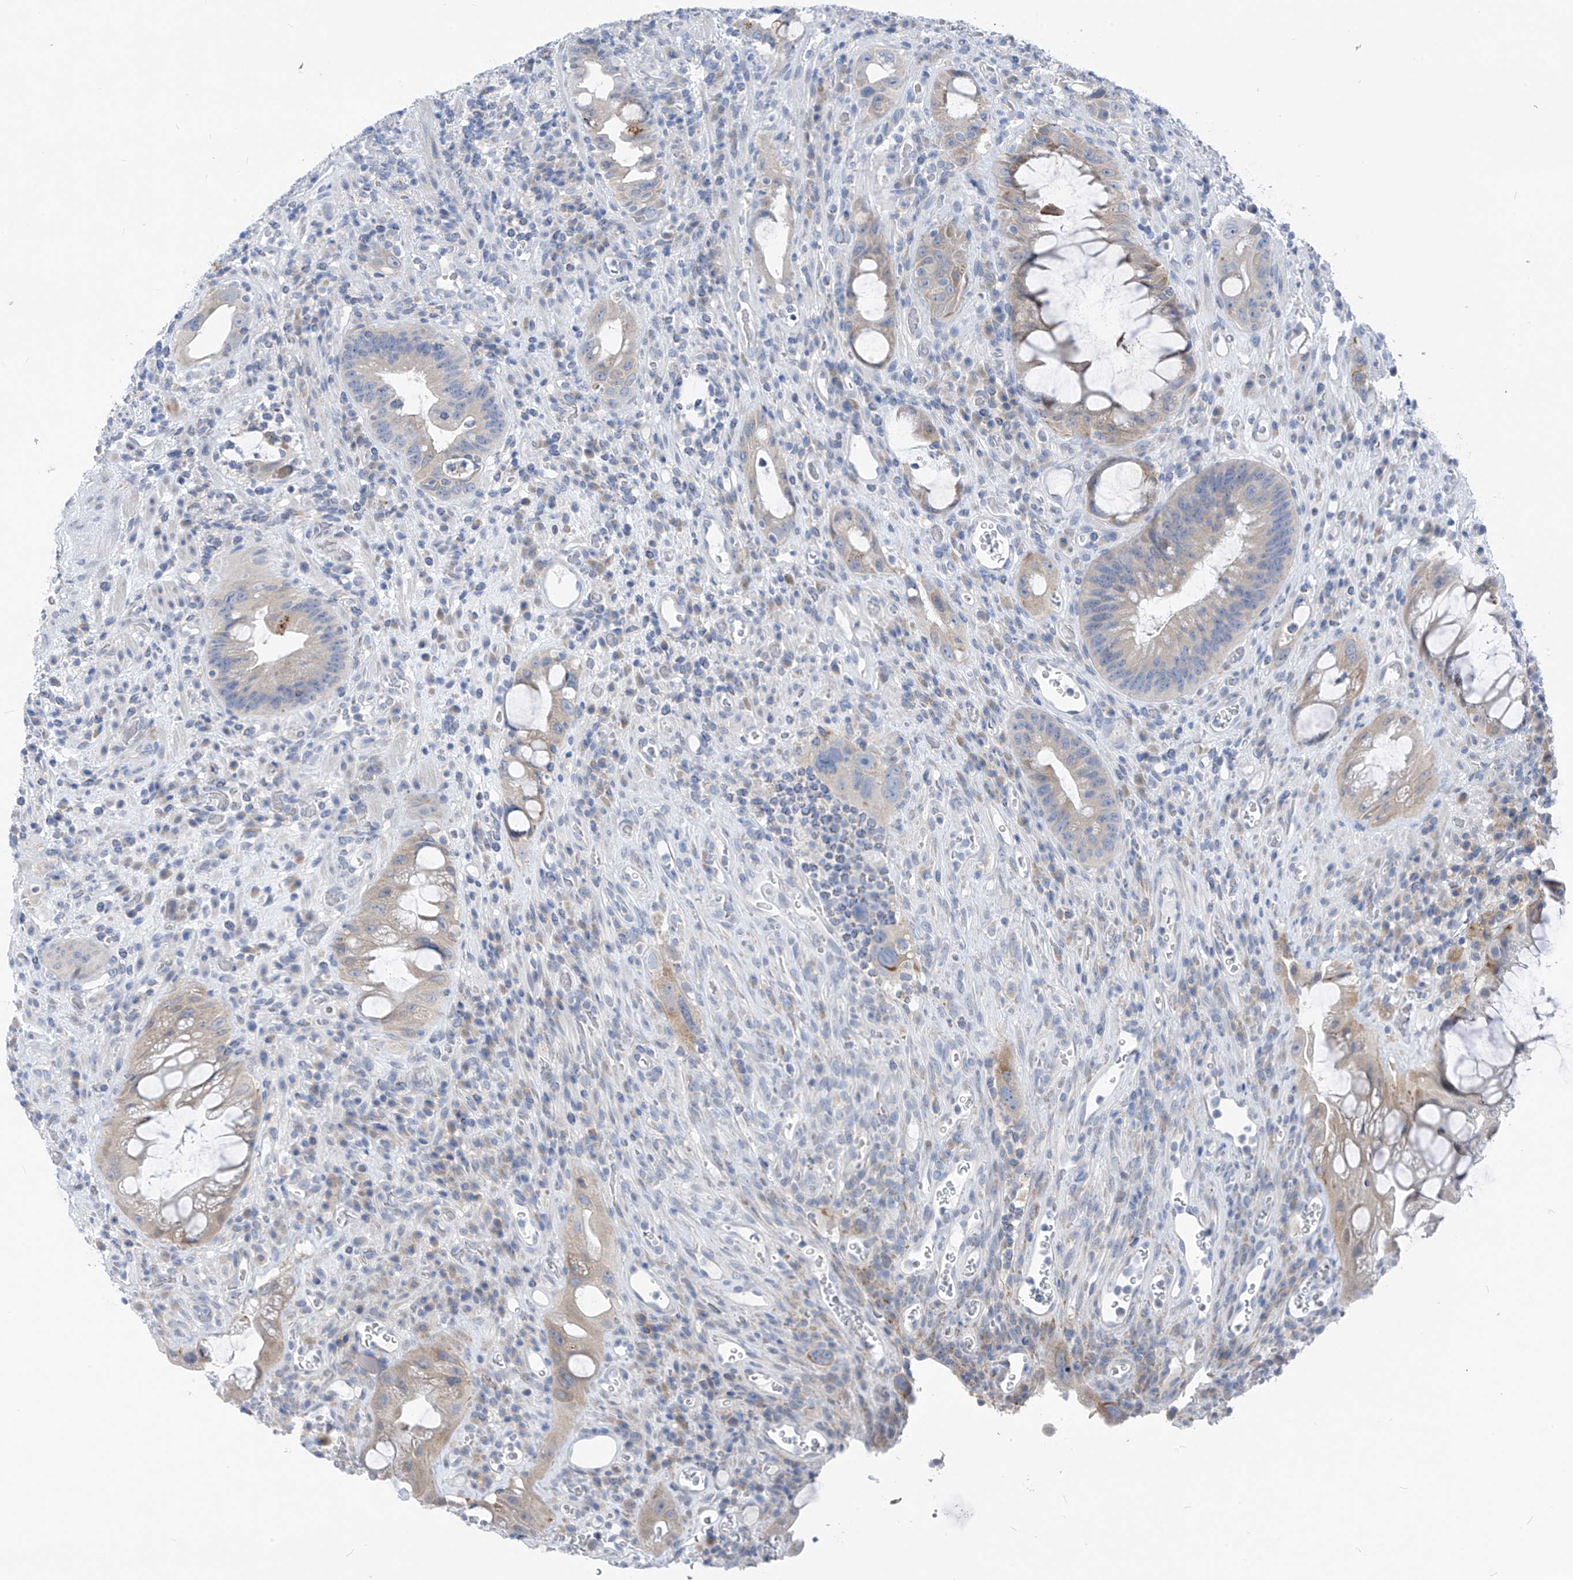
{"staining": {"intensity": "moderate", "quantity": "<25%", "location": "cytoplasmic/membranous"}, "tissue": "colorectal cancer", "cell_type": "Tumor cells", "image_type": "cancer", "snomed": [{"axis": "morphology", "description": "Adenocarcinoma, NOS"}, {"axis": "topography", "description": "Rectum"}], "caption": "Colorectal cancer (adenocarcinoma) tissue demonstrates moderate cytoplasmic/membranous expression in about <25% of tumor cells, visualized by immunohistochemistry.", "gene": "LDAH", "patient": {"sex": "male", "age": 59}}